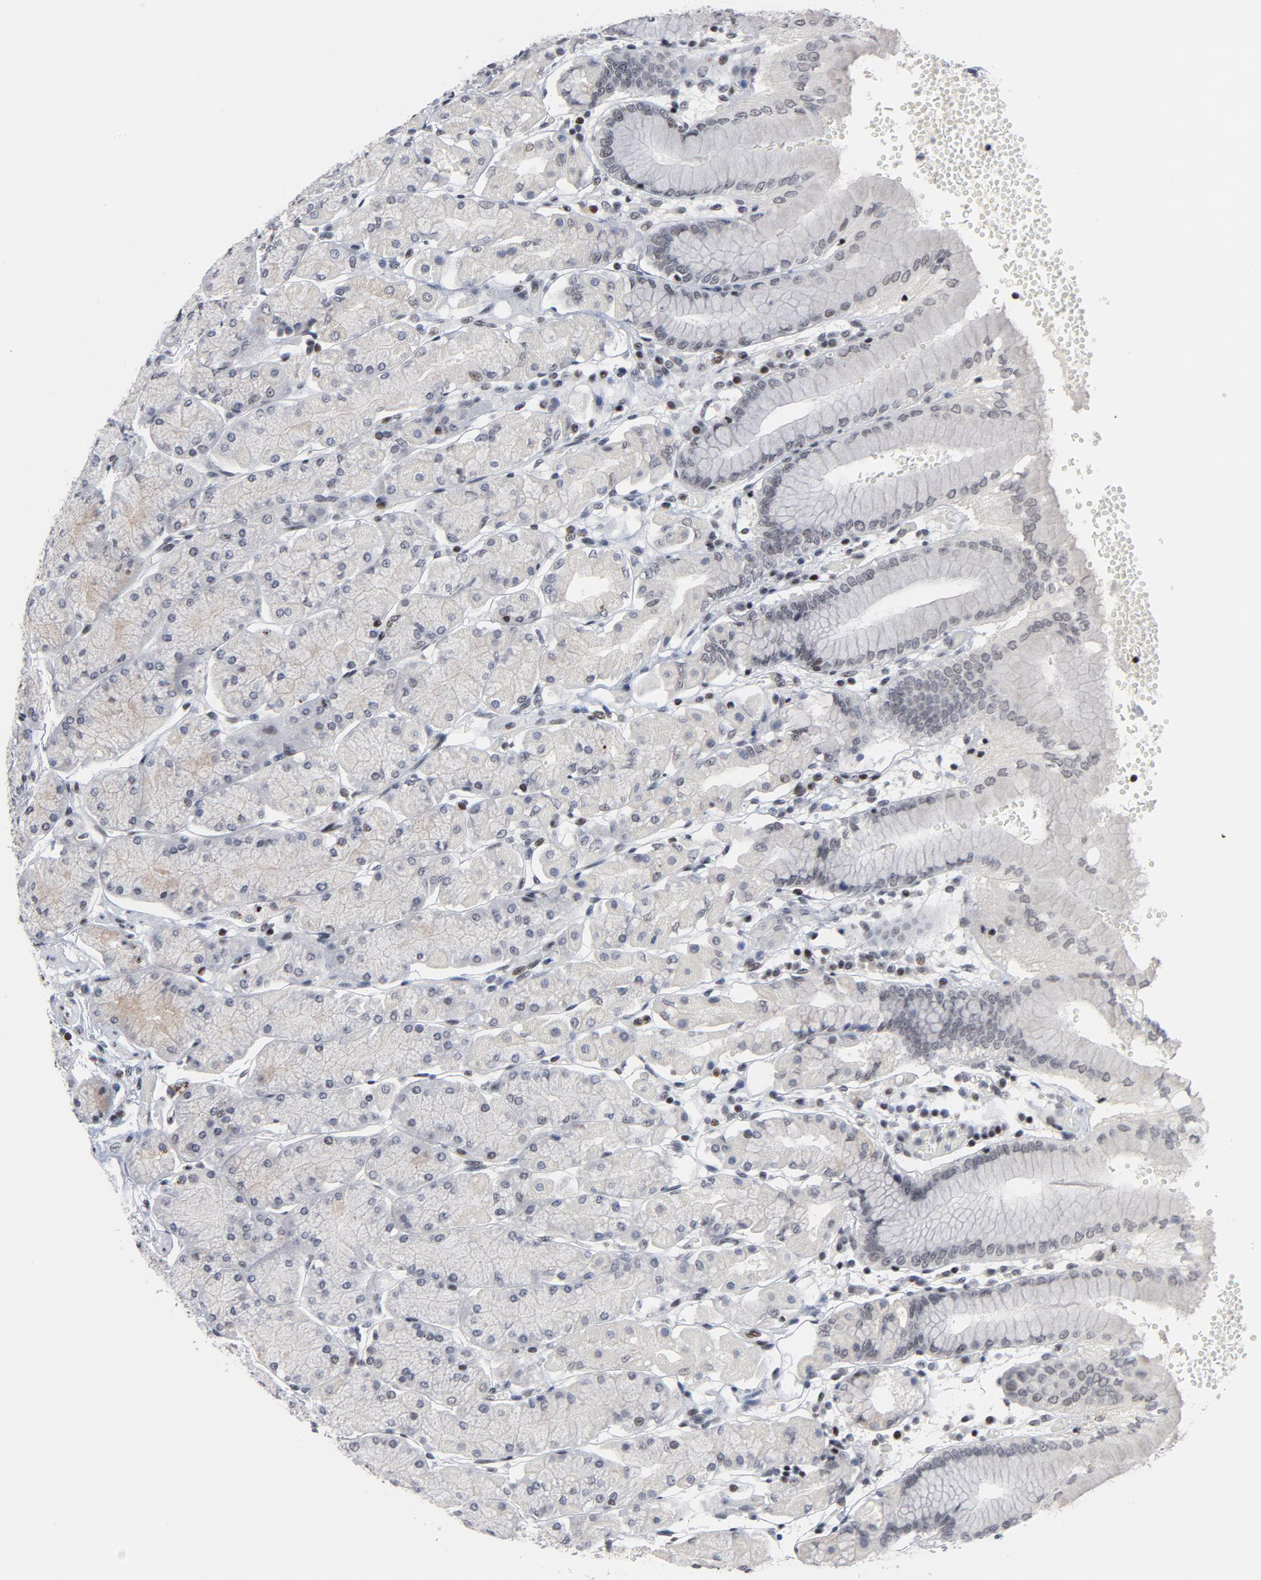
{"staining": {"intensity": "weak", "quantity": "<25%", "location": "cytoplasmic/membranous,nuclear"}, "tissue": "stomach", "cell_type": "Glandular cells", "image_type": "normal", "snomed": [{"axis": "morphology", "description": "Normal tissue, NOS"}, {"axis": "topography", "description": "Stomach, upper"}, {"axis": "topography", "description": "Stomach"}], "caption": "This is an immunohistochemistry (IHC) micrograph of unremarkable human stomach. There is no expression in glandular cells.", "gene": "GABPA", "patient": {"sex": "male", "age": 76}}